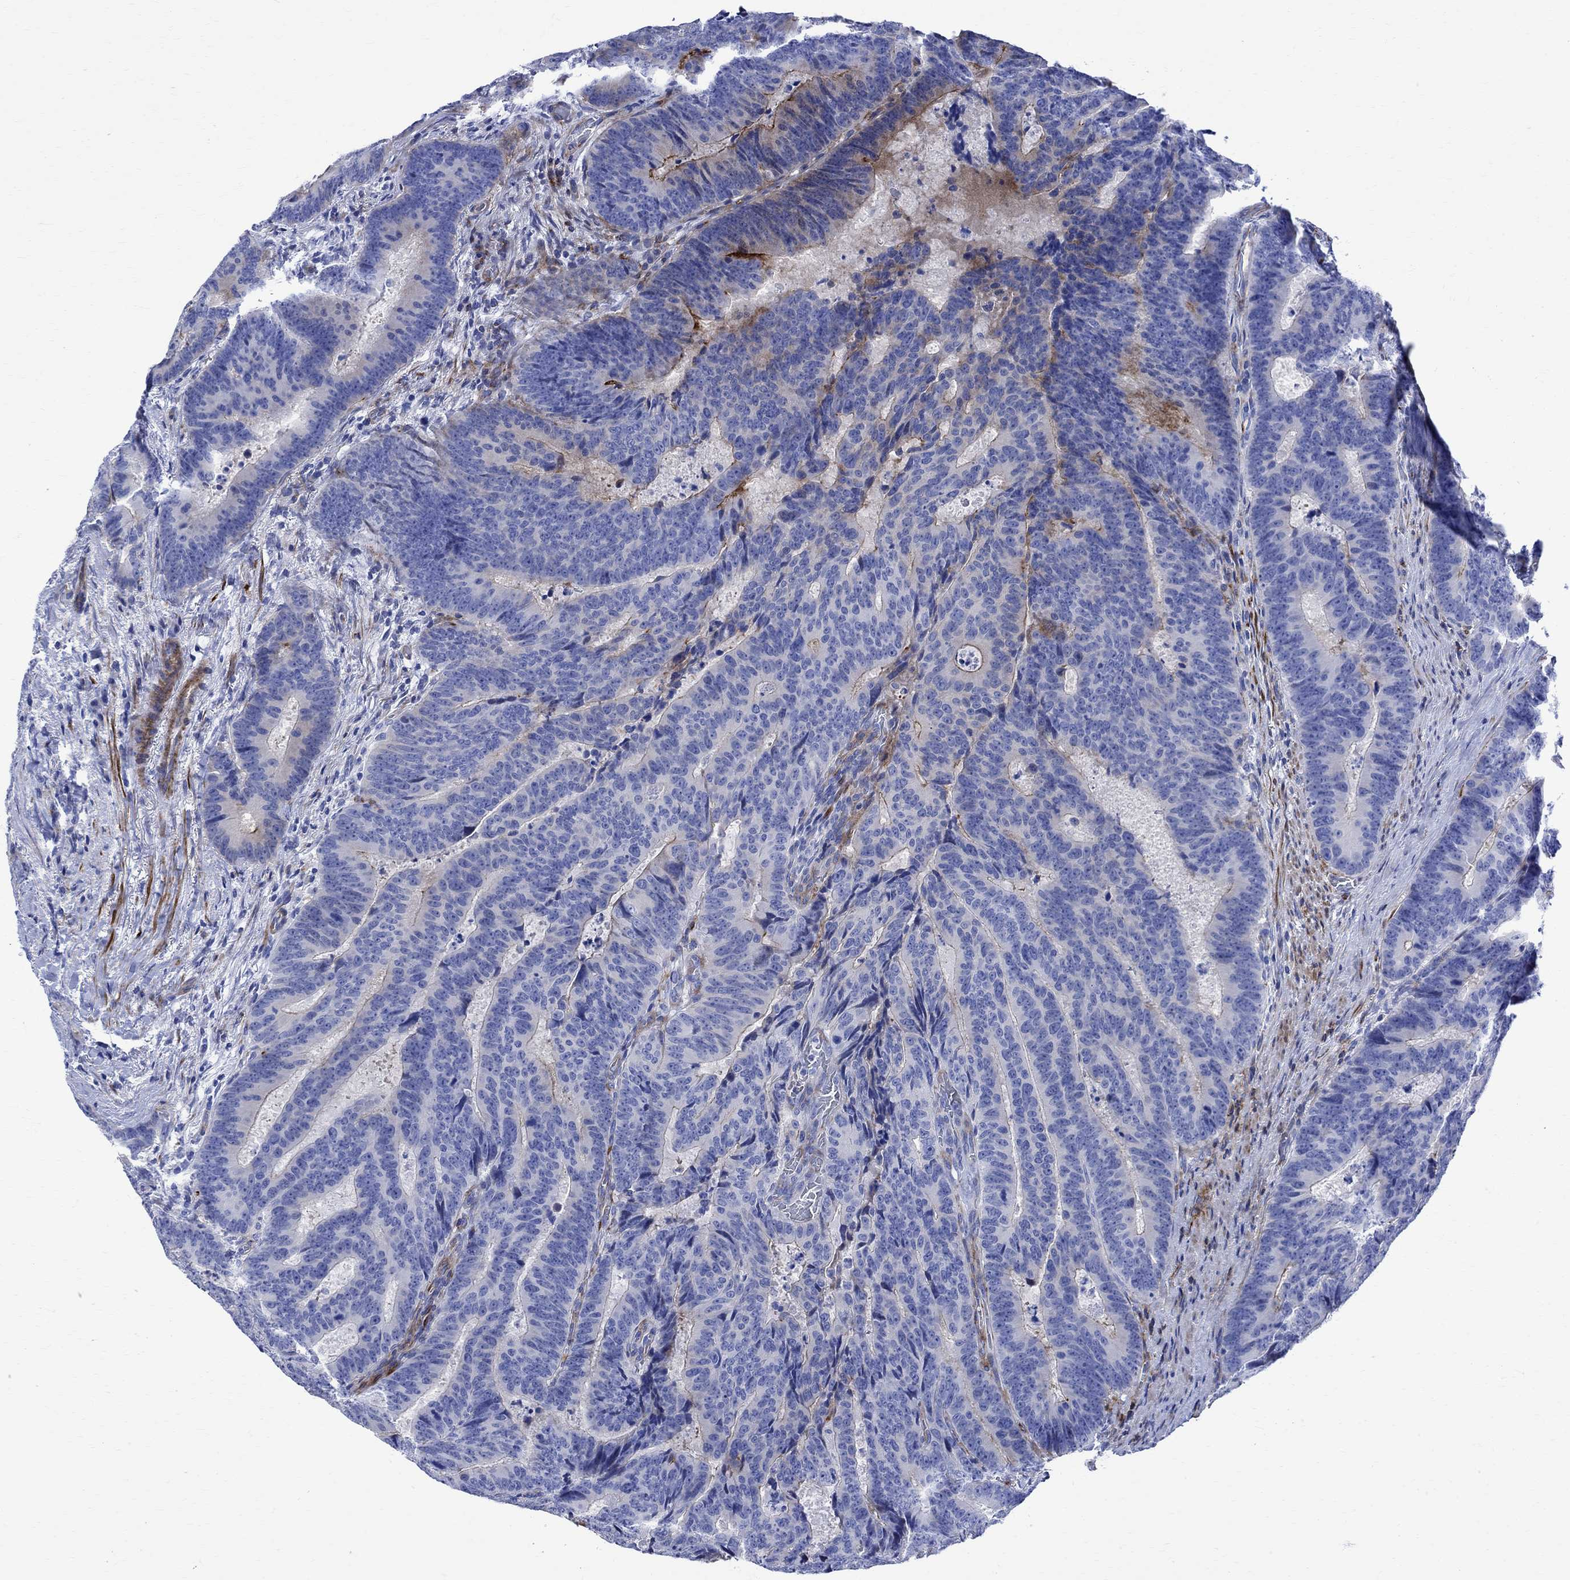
{"staining": {"intensity": "strong", "quantity": "<25%", "location": "cytoplasmic/membranous"}, "tissue": "colorectal cancer", "cell_type": "Tumor cells", "image_type": "cancer", "snomed": [{"axis": "morphology", "description": "Adenocarcinoma, NOS"}, {"axis": "topography", "description": "Colon"}], "caption": "Immunohistochemical staining of human adenocarcinoma (colorectal) reveals strong cytoplasmic/membranous protein positivity in about <25% of tumor cells.", "gene": "PARVB", "patient": {"sex": "female", "age": 82}}